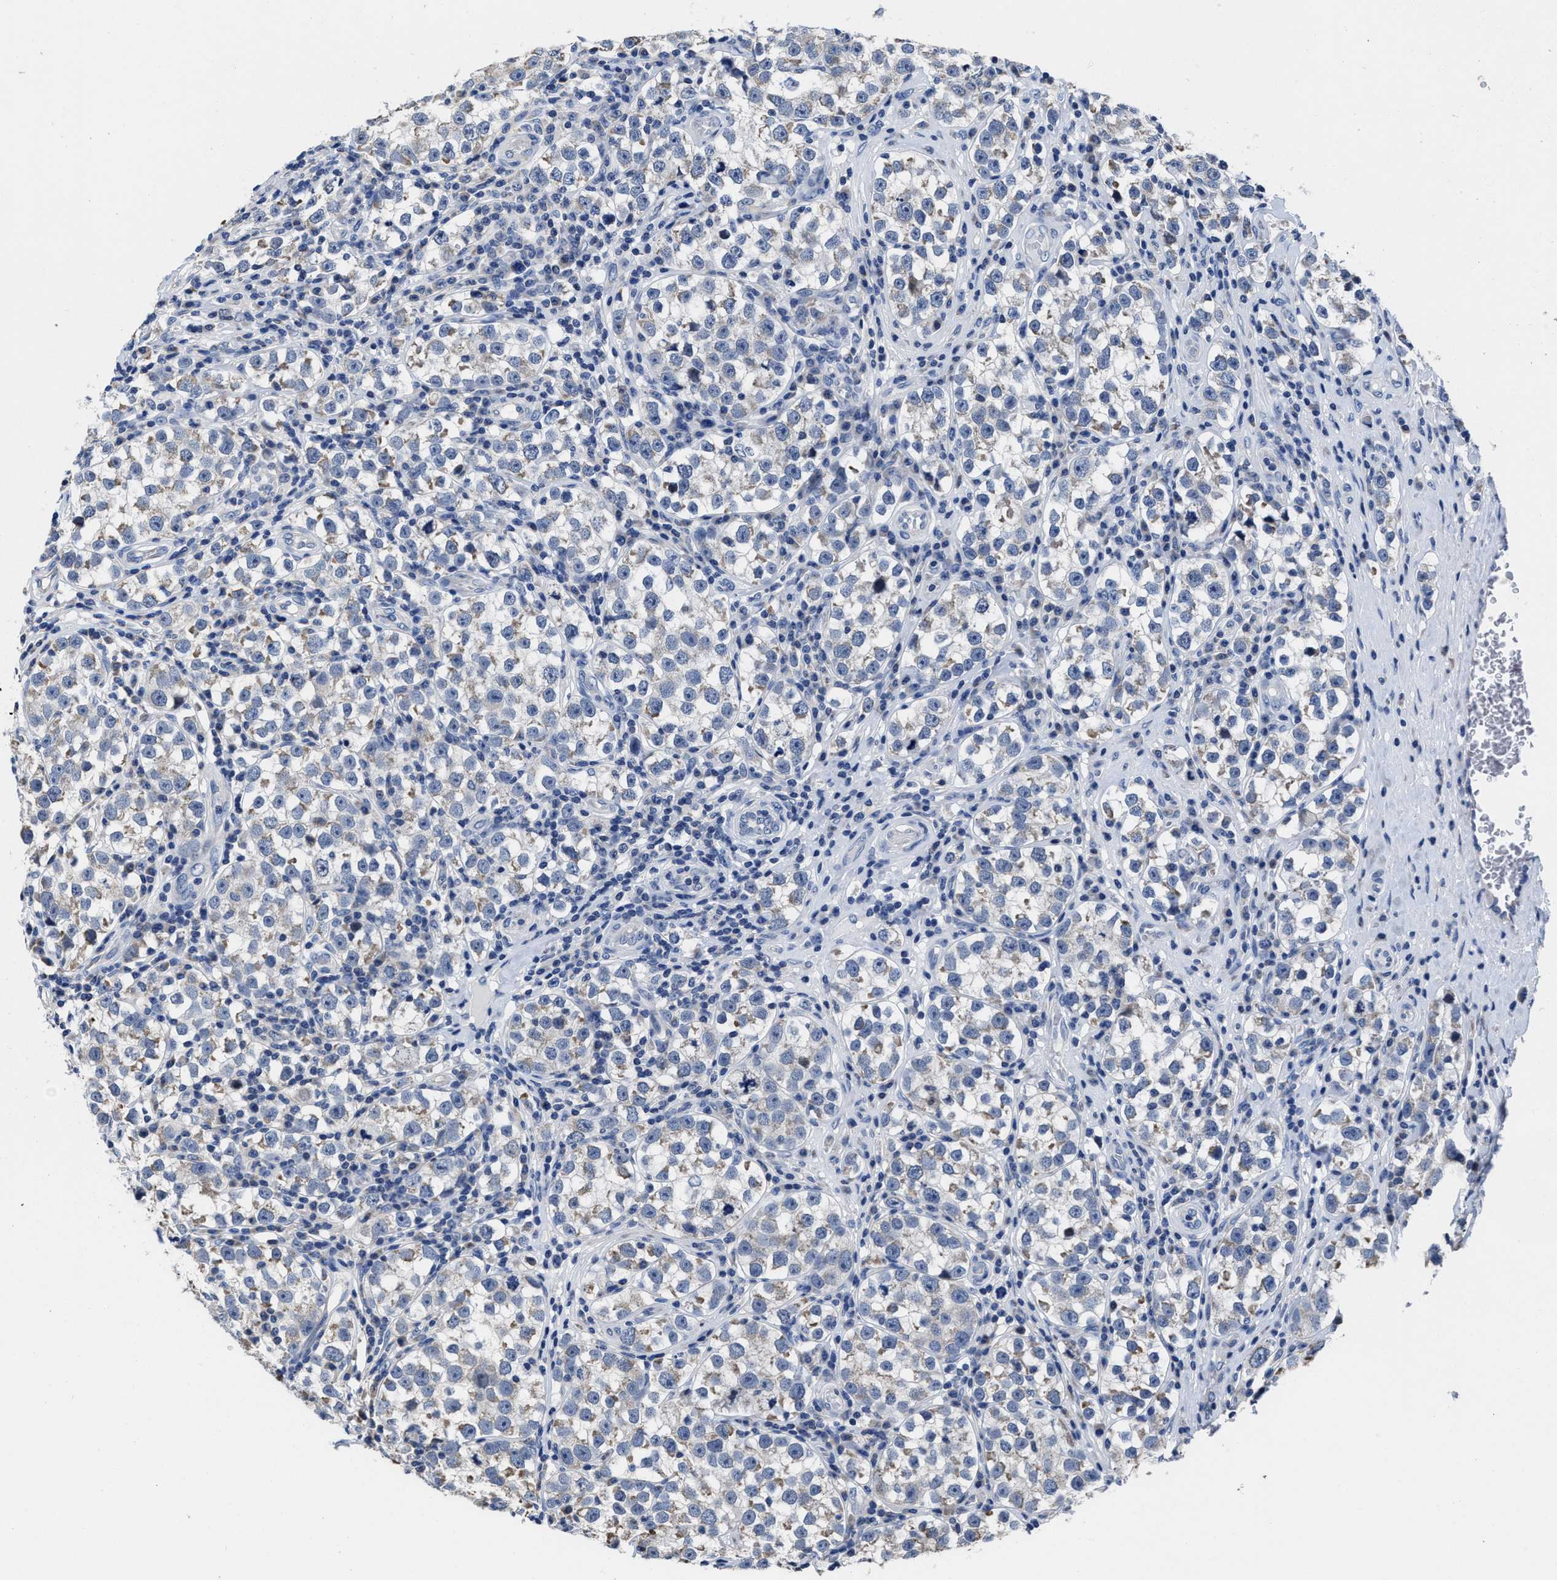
{"staining": {"intensity": "negative", "quantity": "none", "location": "none"}, "tissue": "testis cancer", "cell_type": "Tumor cells", "image_type": "cancer", "snomed": [{"axis": "morphology", "description": "Normal tissue, NOS"}, {"axis": "morphology", "description": "Seminoma, NOS"}, {"axis": "topography", "description": "Testis"}], "caption": "This is an immunohistochemistry image of testis cancer (seminoma). There is no staining in tumor cells.", "gene": "HOOK1", "patient": {"sex": "male", "age": 43}}